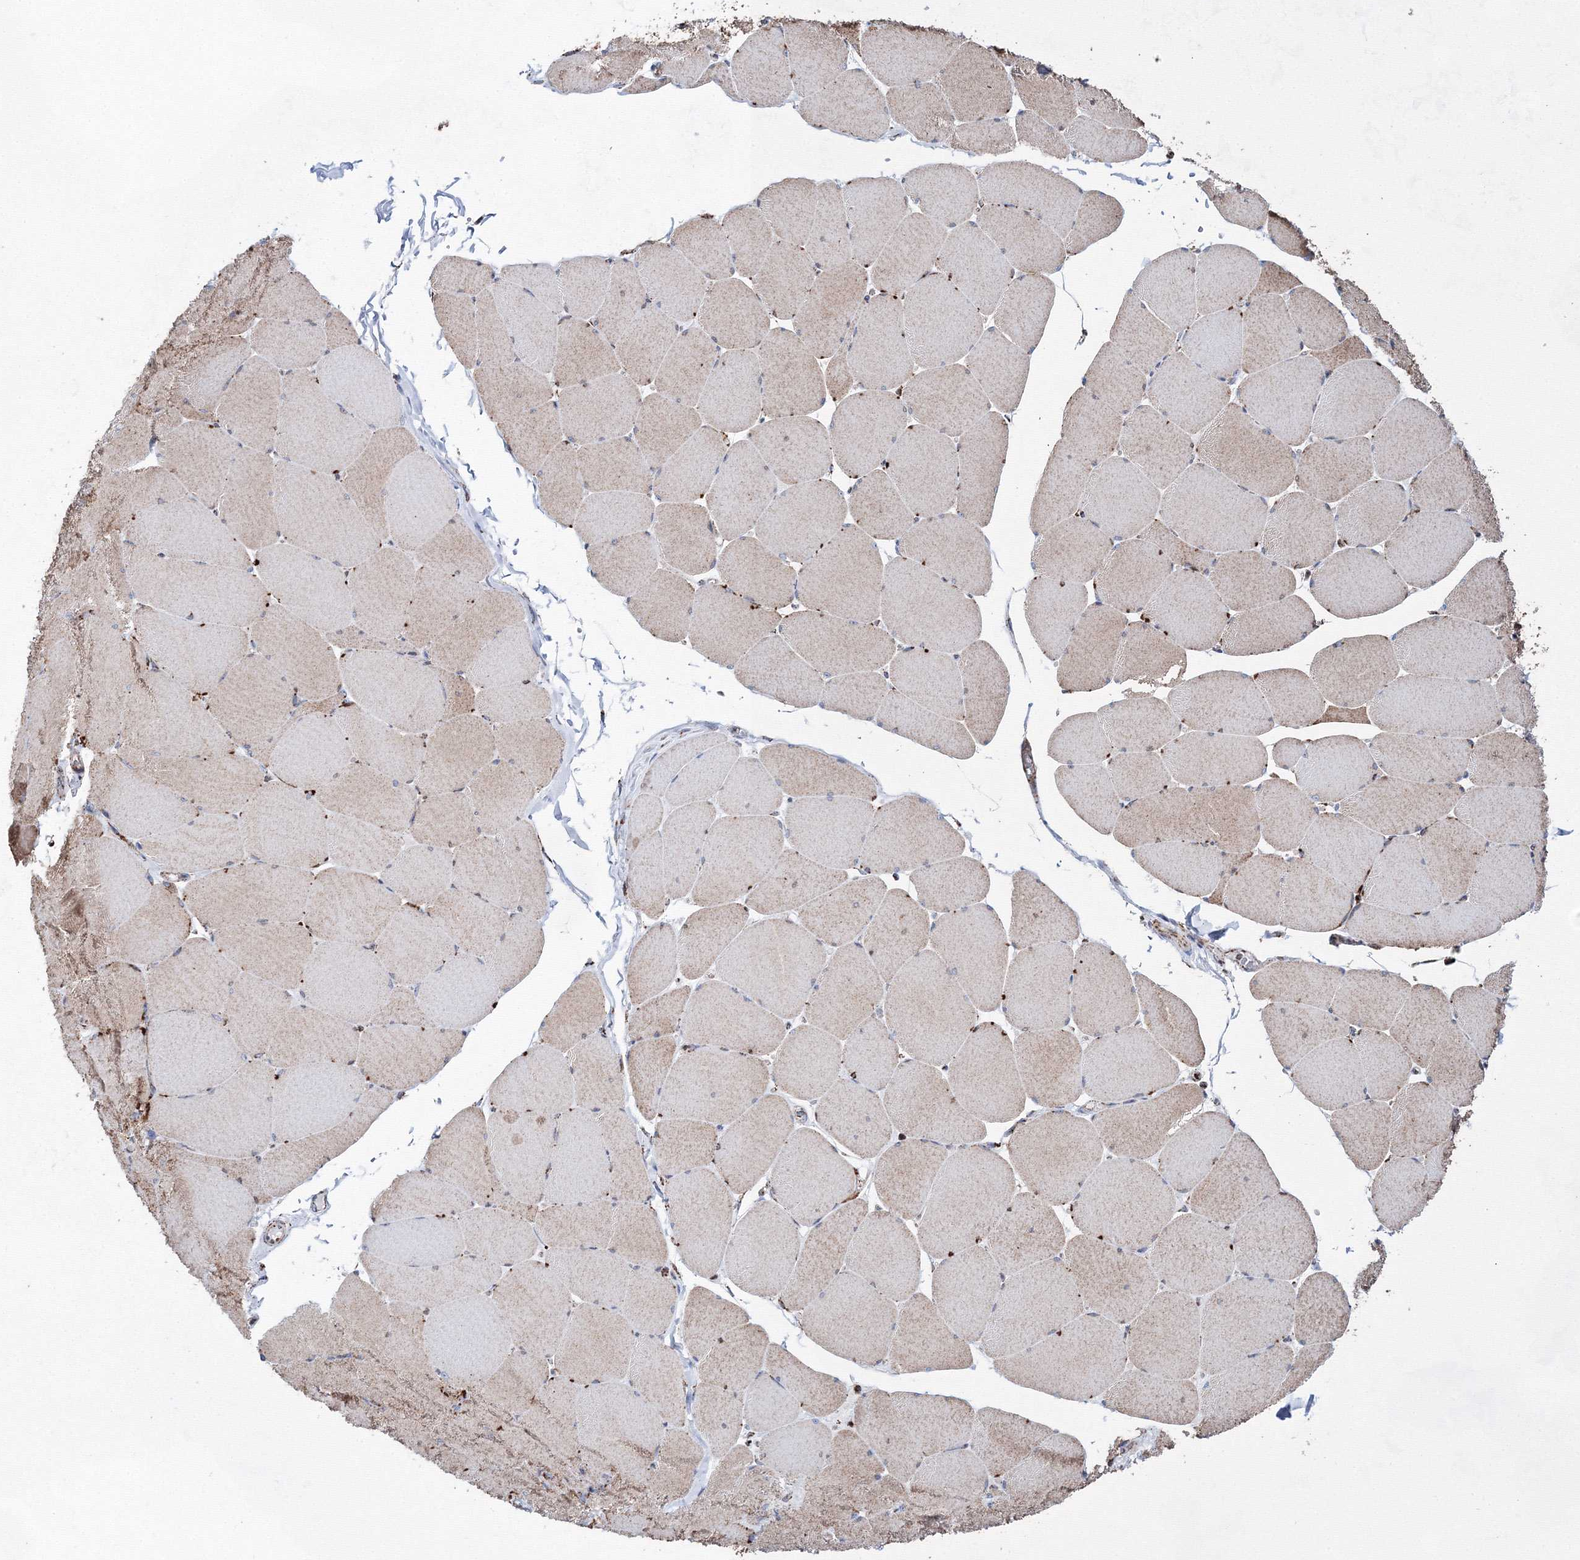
{"staining": {"intensity": "moderate", "quantity": "25%-75%", "location": "cytoplasmic/membranous"}, "tissue": "skeletal muscle", "cell_type": "Myocytes", "image_type": "normal", "snomed": [{"axis": "morphology", "description": "Normal tissue, NOS"}, {"axis": "topography", "description": "Skeletal muscle"}, {"axis": "topography", "description": "Head-Neck"}], "caption": "Moderate cytoplasmic/membranous positivity for a protein is appreciated in approximately 25%-75% of myocytes of unremarkable skeletal muscle using immunohistochemistry (IHC).", "gene": "HADHB", "patient": {"sex": "male", "age": 66}}